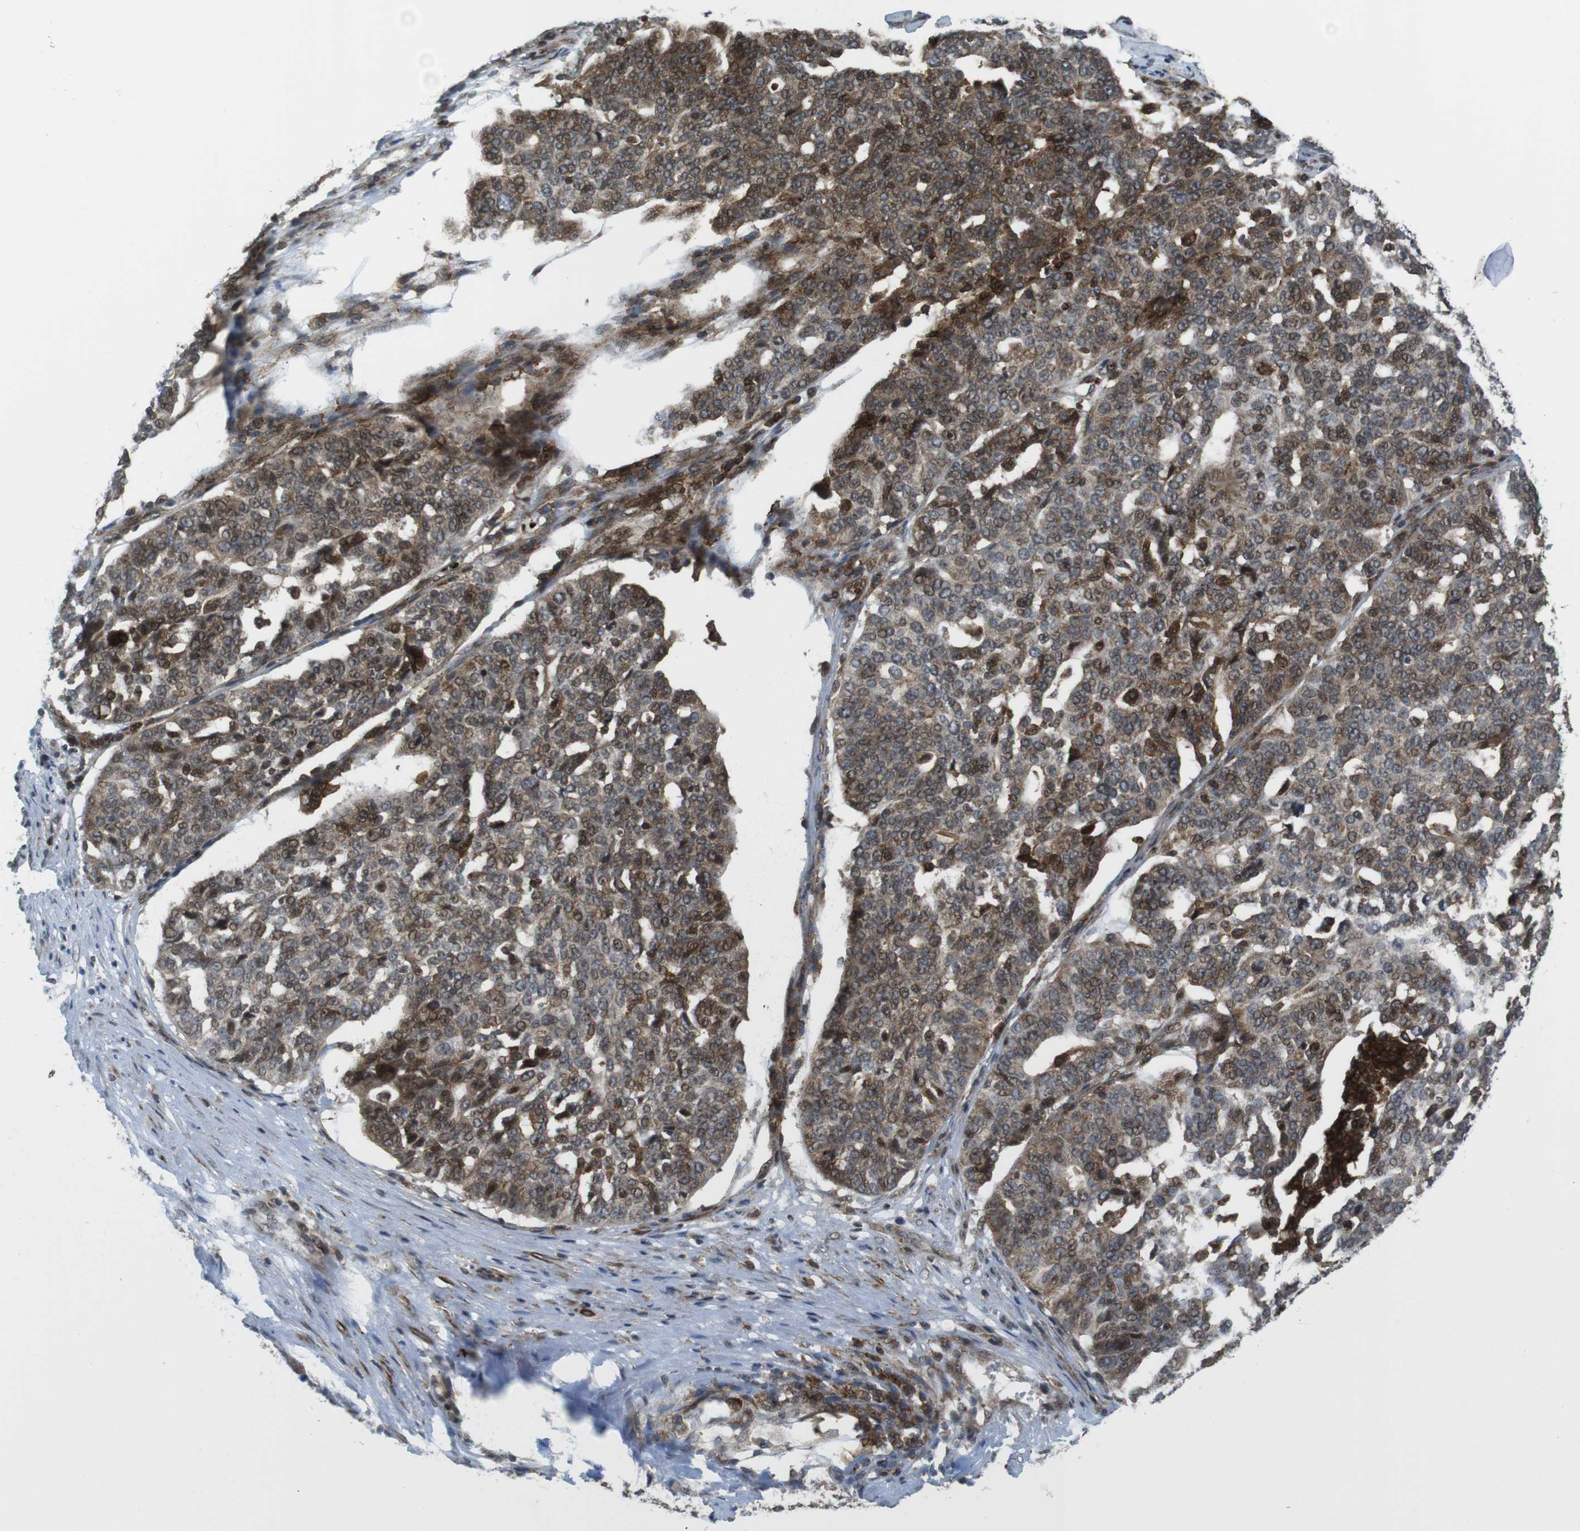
{"staining": {"intensity": "moderate", "quantity": "25%-75%", "location": "cytoplasmic/membranous,nuclear"}, "tissue": "ovarian cancer", "cell_type": "Tumor cells", "image_type": "cancer", "snomed": [{"axis": "morphology", "description": "Cystadenocarcinoma, serous, NOS"}, {"axis": "topography", "description": "Ovary"}], "caption": "Immunohistochemistry image of ovarian cancer (serous cystadenocarcinoma) stained for a protein (brown), which shows medium levels of moderate cytoplasmic/membranous and nuclear staining in about 25%-75% of tumor cells.", "gene": "CUL7", "patient": {"sex": "female", "age": 59}}